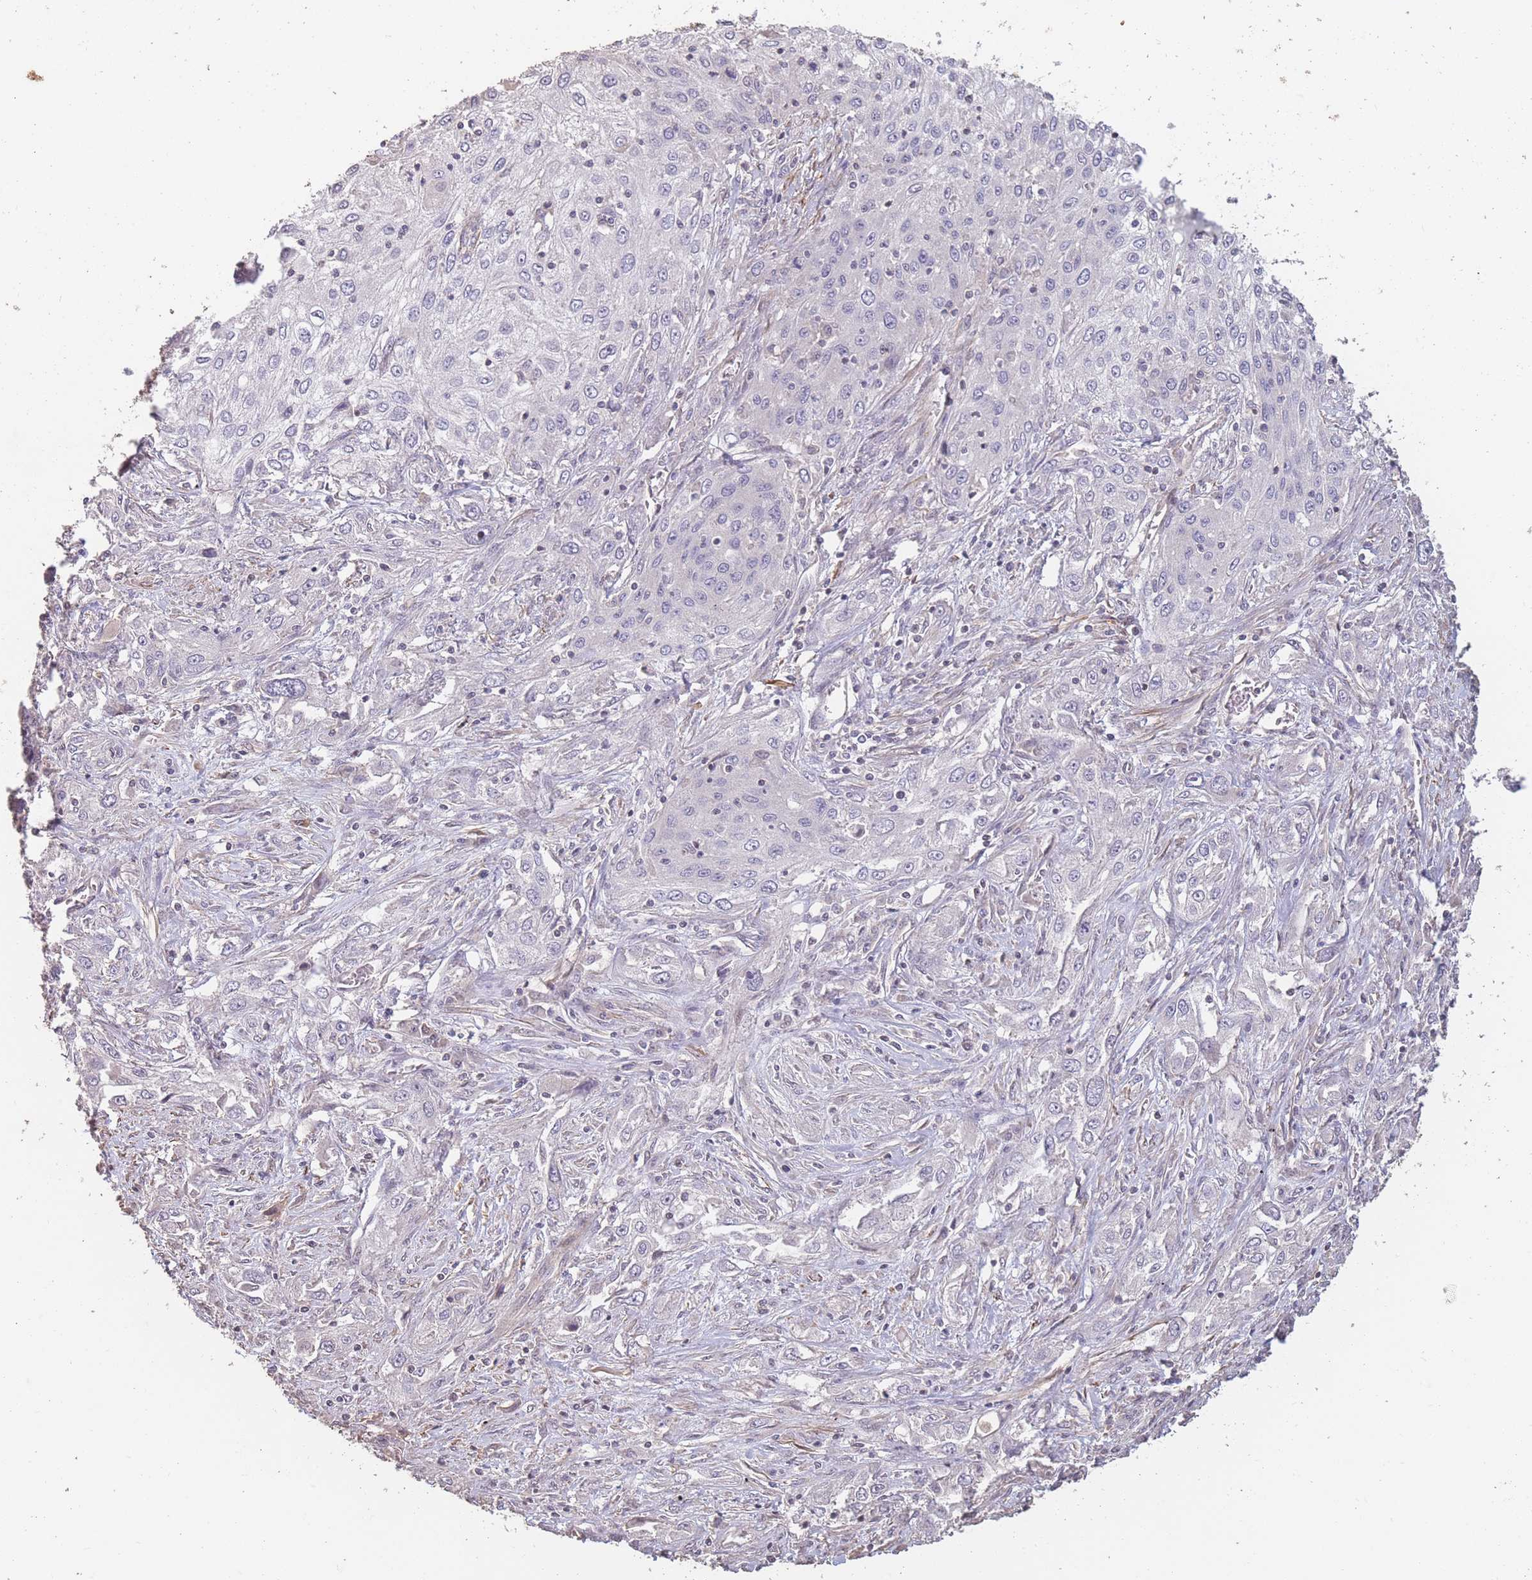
{"staining": {"intensity": "negative", "quantity": "none", "location": "none"}, "tissue": "lung cancer", "cell_type": "Tumor cells", "image_type": "cancer", "snomed": [{"axis": "morphology", "description": "Squamous cell carcinoma, NOS"}, {"axis": "topography", "description": "Lung"}], "caption": "Squamous cell carcinoma (lung) stained for a protein using immunohistochemistry (IHC) shows no staining tumor cells.", "gene": "NLRC4", "patient": {"sex": "female", "age": 69}}